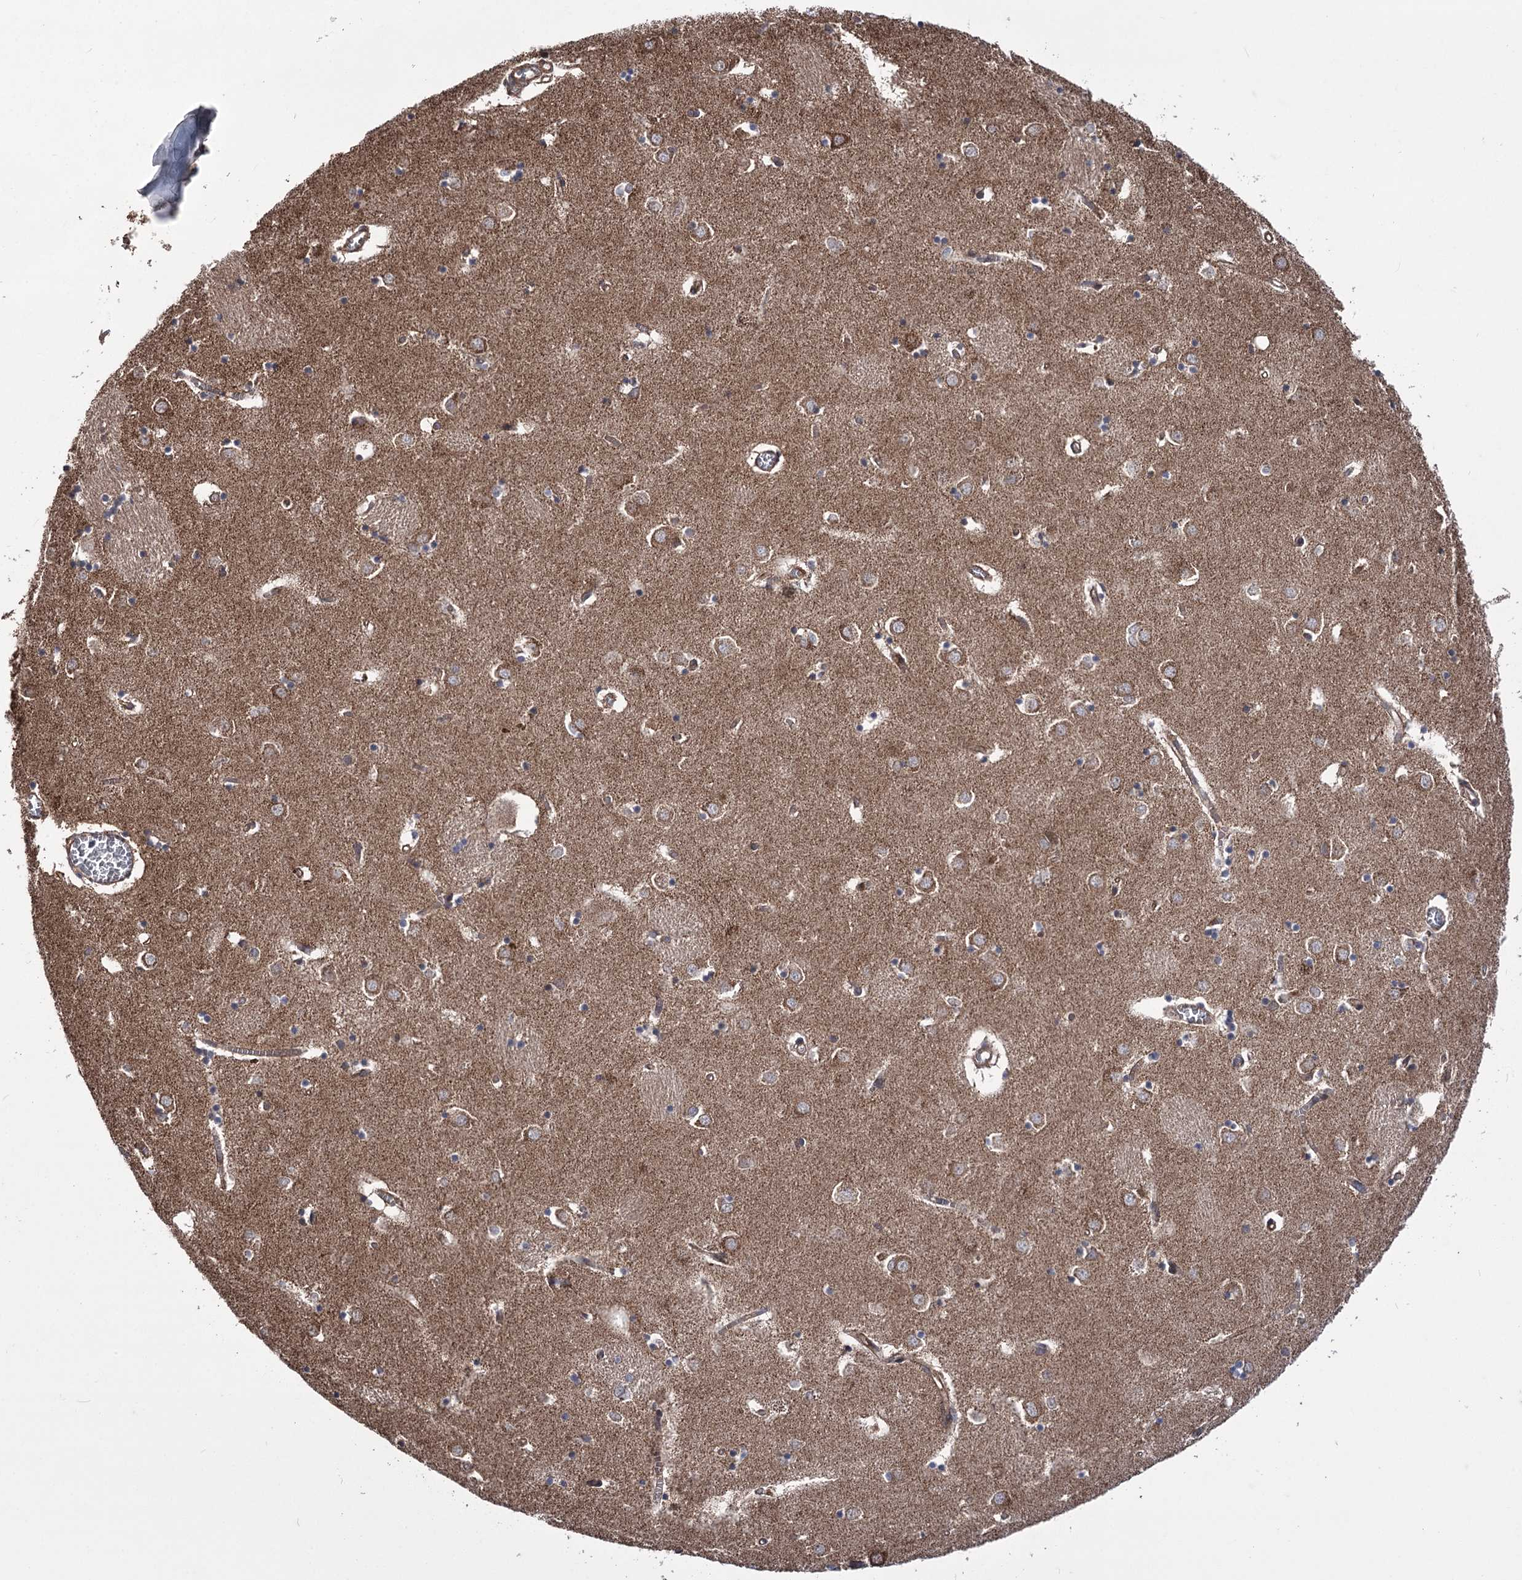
{"staining": {"intensity": "moderate", "quantity": "<25%", "location": "cytoplasmic/membranous"}, "tissue": "caudate", "cell_type": "Glial cells", "image_type": "normal", "snomed": [{"axis": "morphology", "description": "Normal tissue, NOS"}, {"axis": "topography", "description": "Lateral ventricle wall"}], "caption": "Protein staining reveals moderate cytoplasmic/membranous positivity in about <25% of glial cells in benign caudate.", "gene": "RASSF3", "patient": {"sex": "male", "age": 70}}